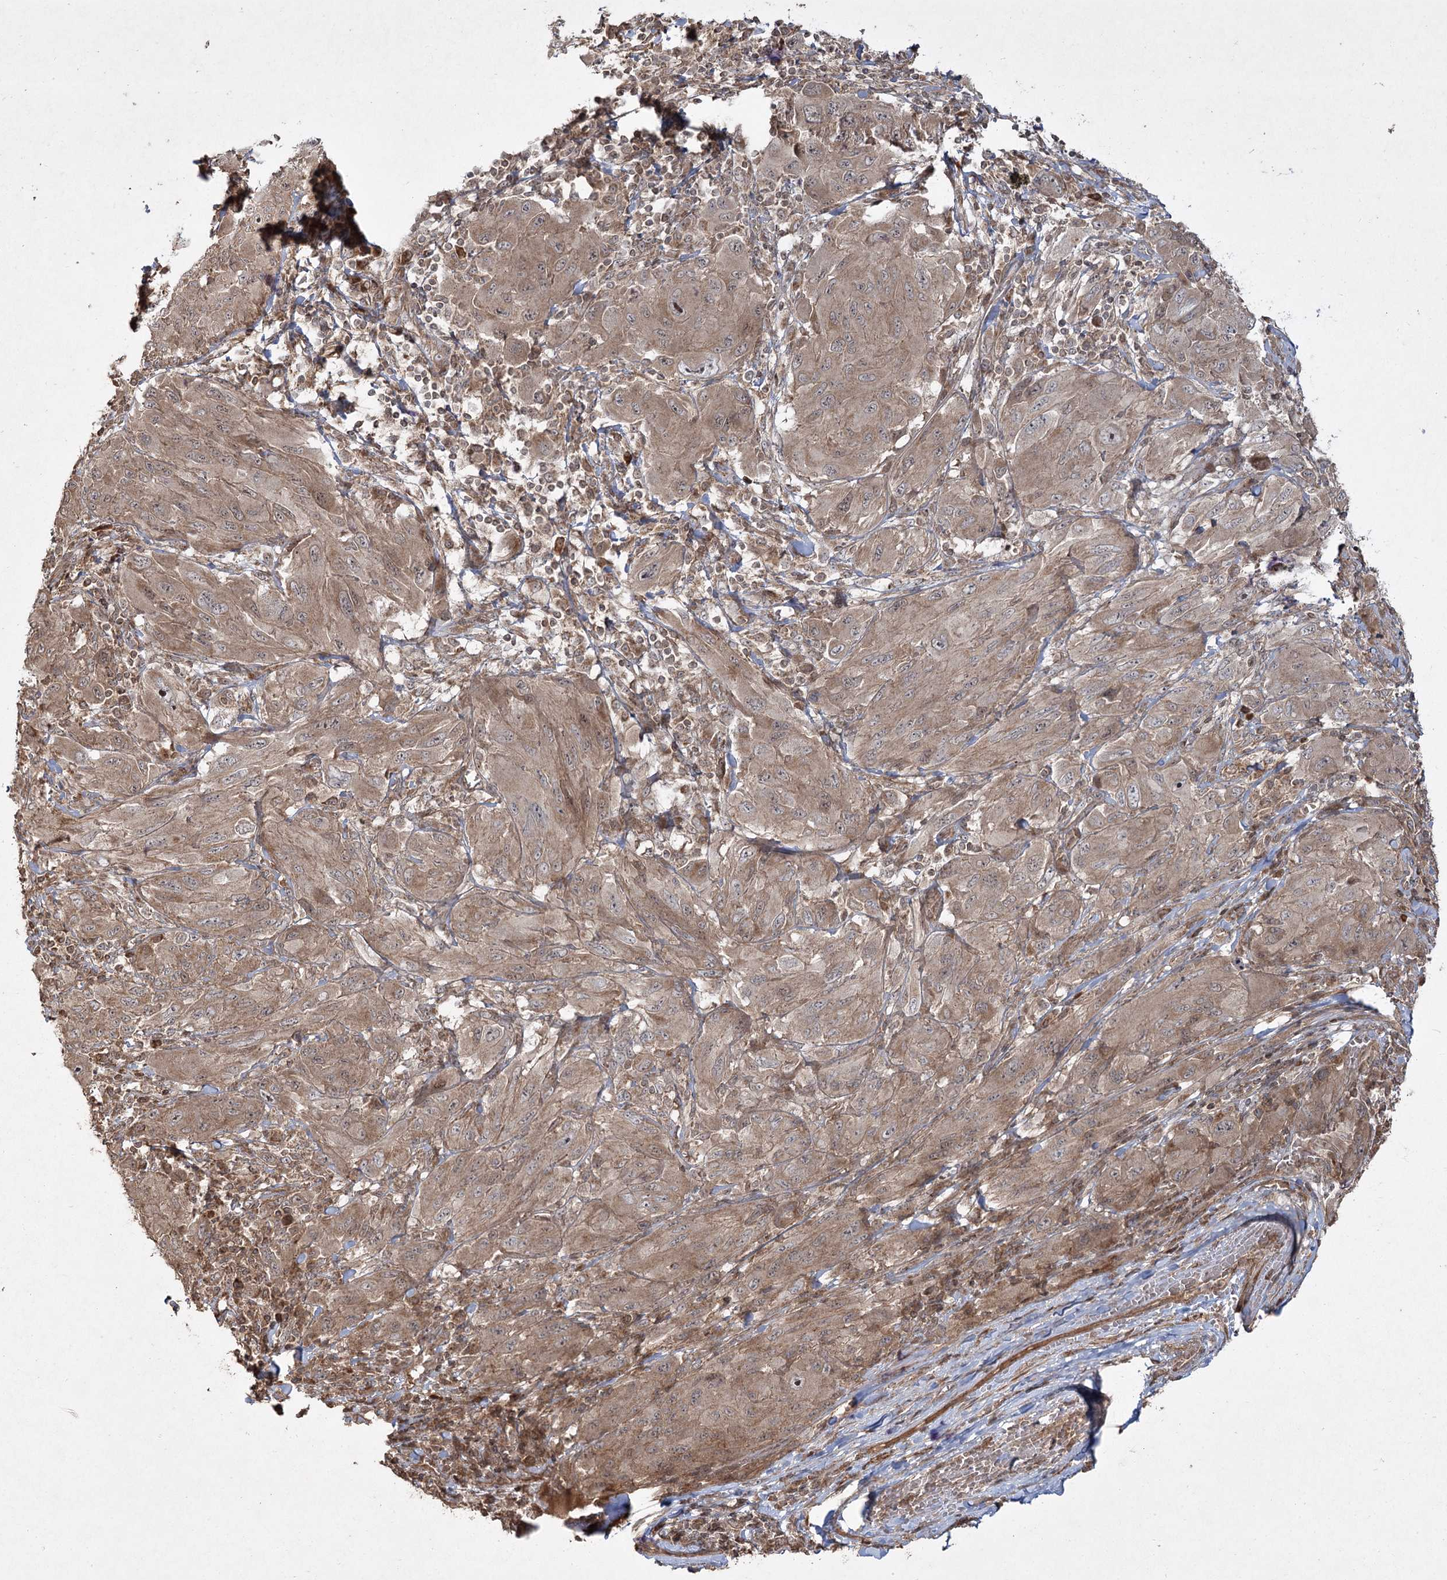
{"staining": {"intensity": "moderate", "quantity": ">75%", "location": "cytoplasmic/membranous,nuclear"}, "tissue": "melanoma", "cell_type": "Tumor cells", "image_type": "cancer", "snomed": [{"axis": "morphology", "description": "Malignant melanoma, NOS"}, {"axis": "topography", "description": "Skin"}], "caption": "This is an image of immunohistochemistry staining of malignant melanoma, which shows moderate staining in the cytoplasmic/membranous and nuclear of tumor cells.", "gene": "CPLANE1", "patient": {"sex": "female", "age": 91}}